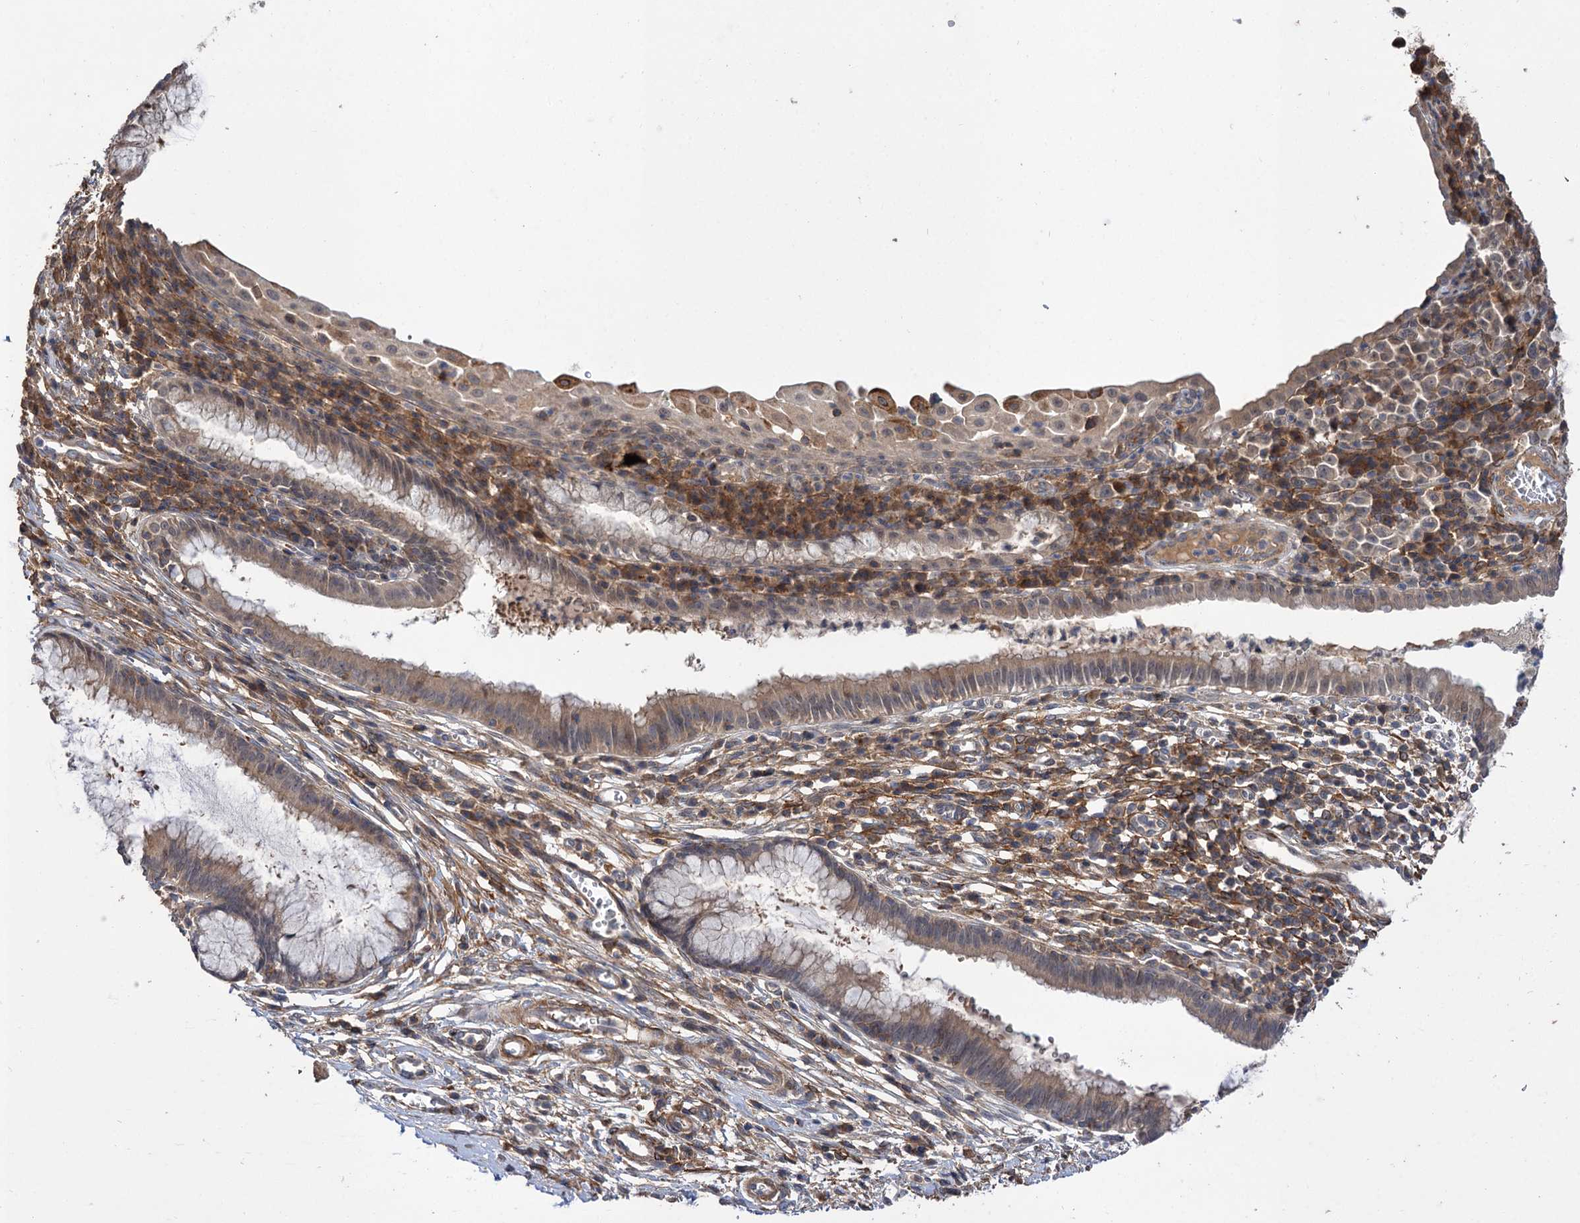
{"staining": {"intensity": "weak", "quantity": "25%-75%", "location": "cytoplasmic/membranous"}, "tissue": "cervix", "cell_type": "Glandular cells", "image_type": "normal", "snomed": [{"axis": "morphology", "description": "Normal tissue, NOS"}, {"axis": "morphology", "description": "Adenocarcinoma, NOS"}, {"axis": "topography", "description": "Cervix"}], "caption": "IHC photomicrograph of normal human cervix stained for a protein (brown), which shows low levels of weak cytoplasmic/membranous staining in about 25%-75% of glandular cells.", "gene": "FBXW8", "patient": {"sex": "female", "age": 29}}